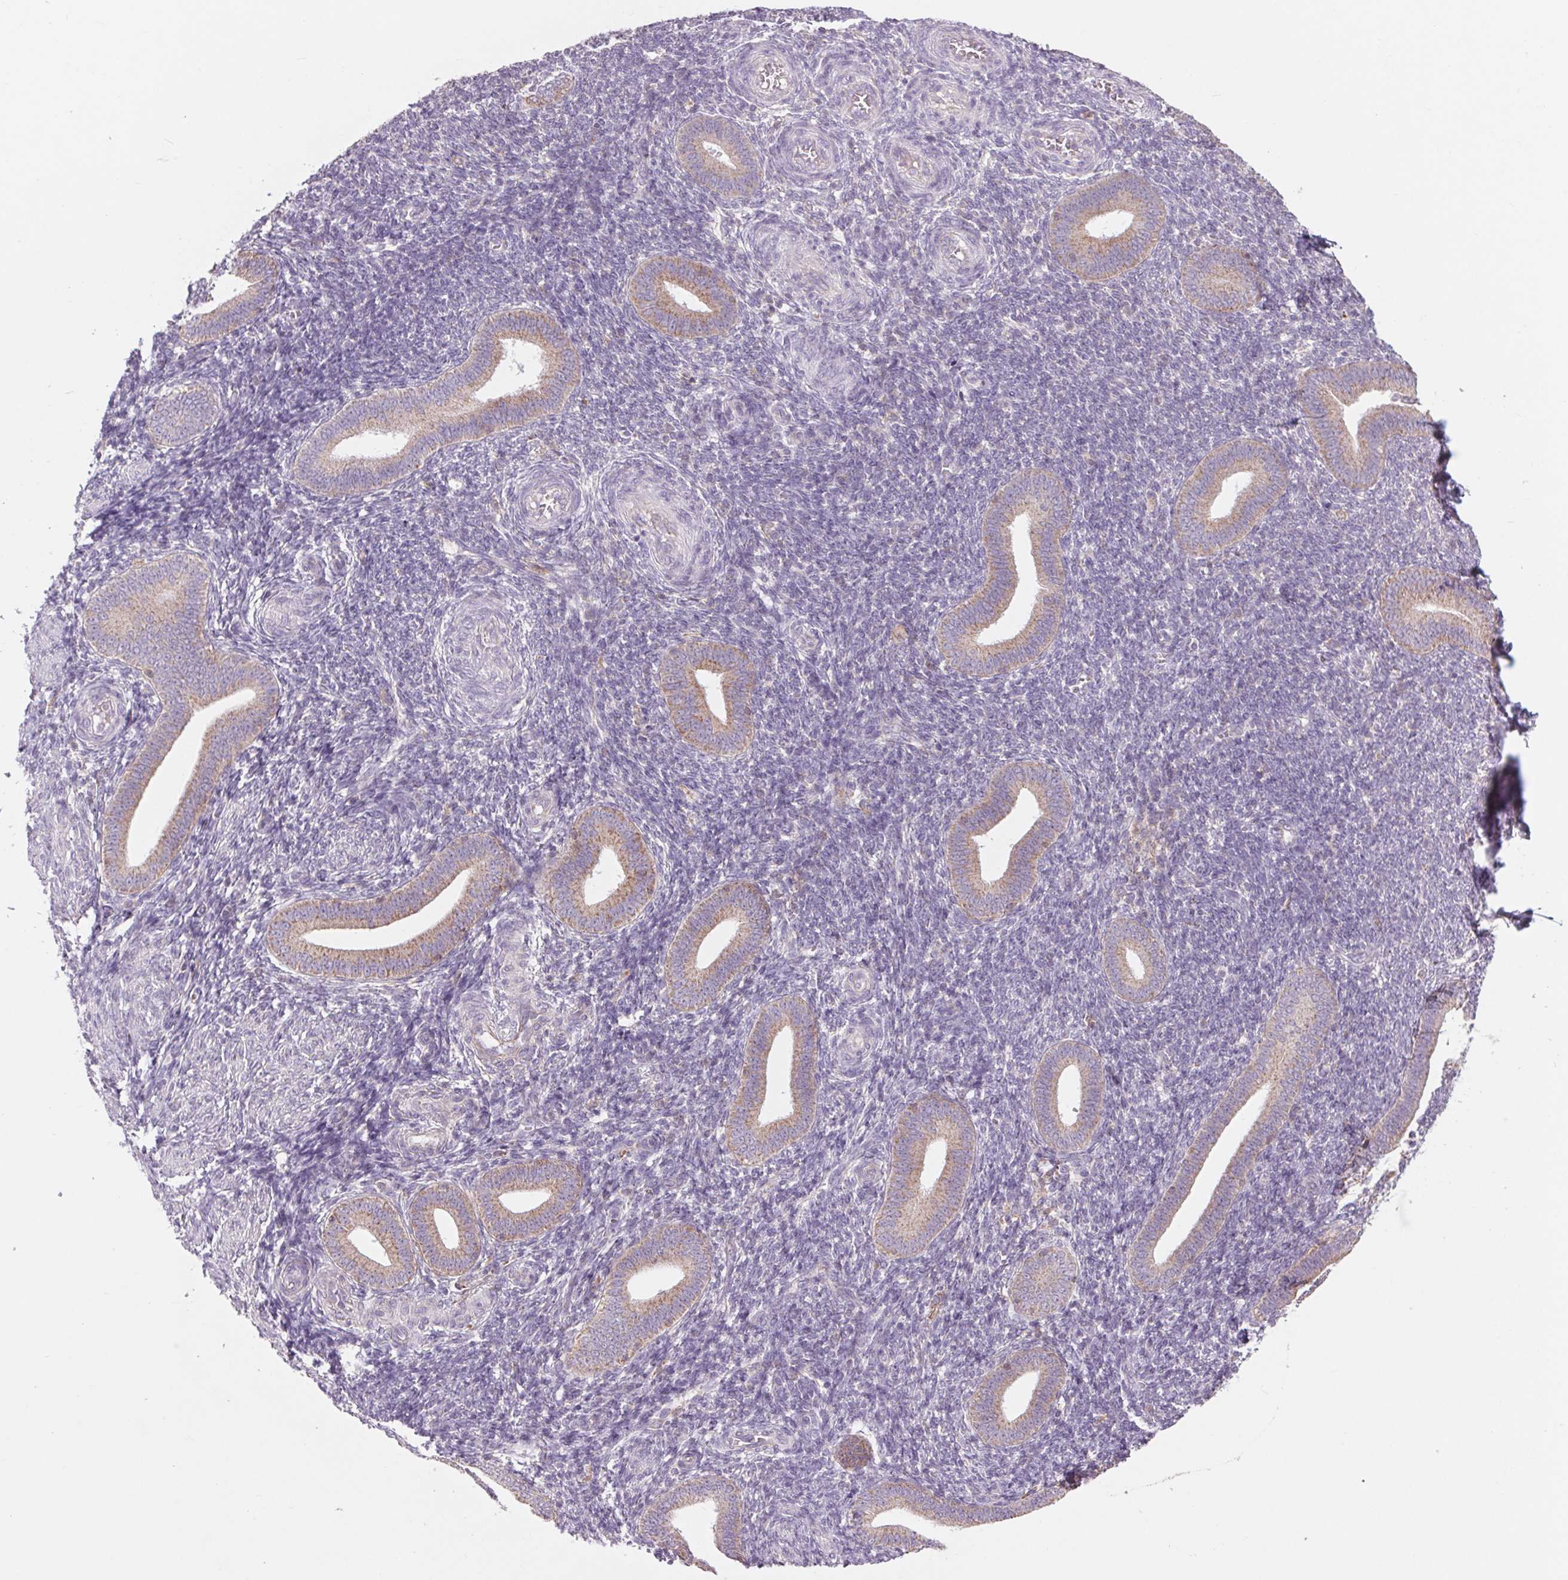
{"staining": {"intensity": "negative", "quantity": "none", "location": "none"}, "tissue": "endometrium", "cell_type": "Cells in endometrial stroma", "image_type": "normal", "snomed": [{"axis": "morphology", "description": "Normal tissue, NOS"}, {"axis": "topography", "description": "Endometrium"}], "caption": "Photomicrograph shows no significant protein expression in cells in endometrial stroma of unremarkable endometrium.", "gene": "COX6A1", "patient": {"sex": "female", "age": 25}}